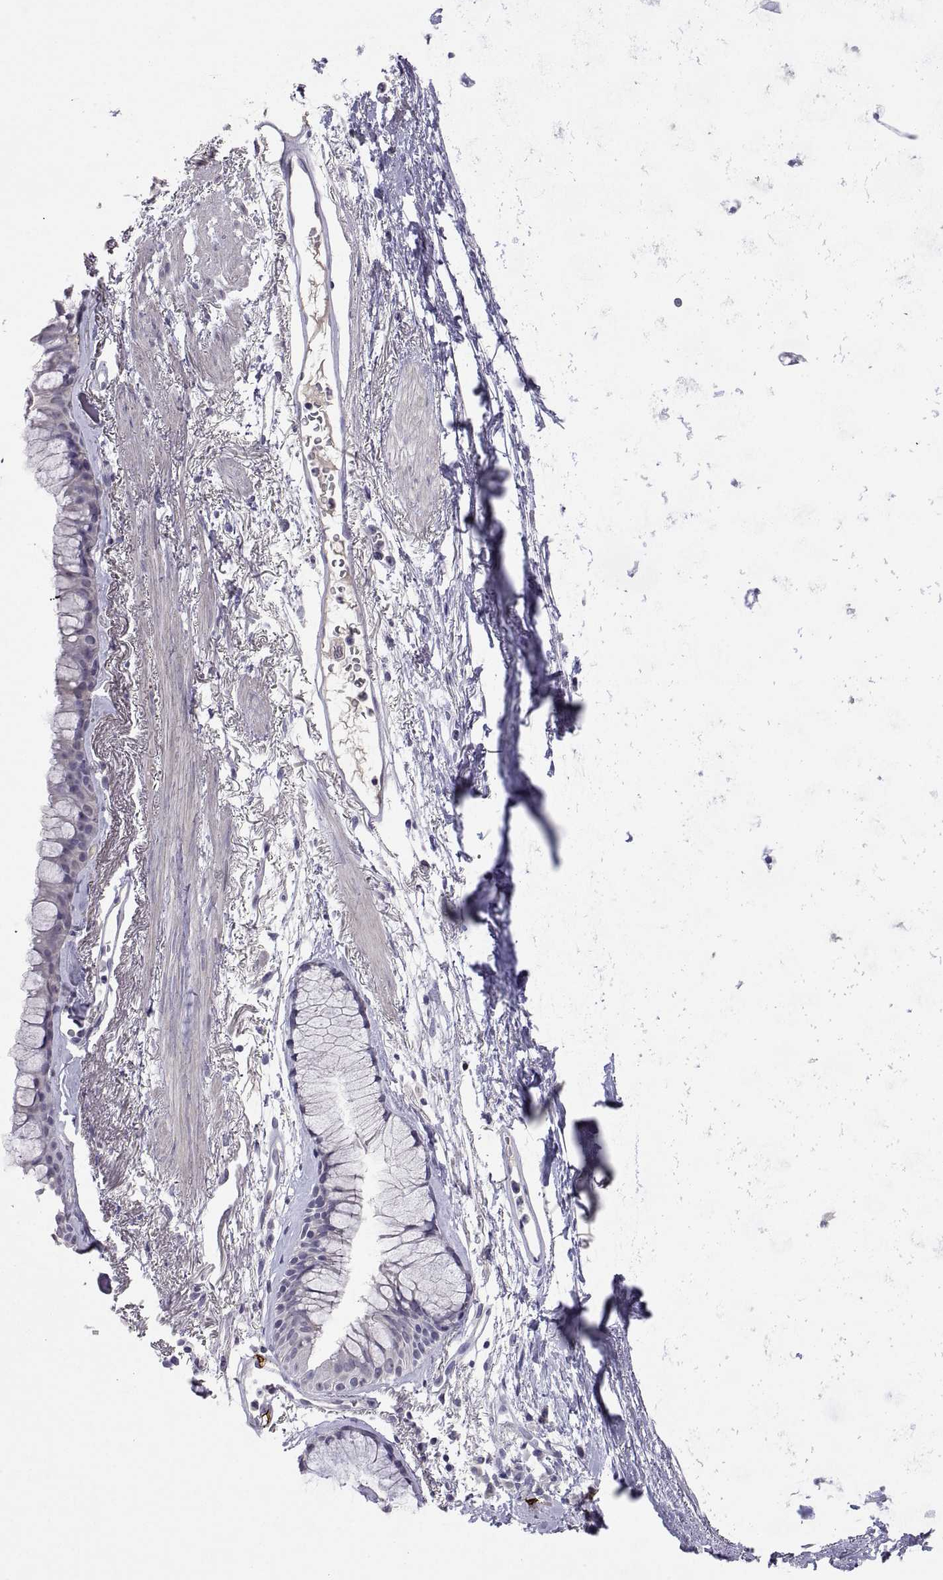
{"staining": {"intensity": "negative", "quantity": "none", "location": "none"}, "tissue": "bronchus", "cell_type": "Respiratory epithelial cells", "image_type": "normal", "snomed": [{"axis": "morphology", "description": "Normal tissue, NOS"}, {"axis": "morphology", "description": "Squamous cell carcinoma, NOS"}, {"axis": "topography", "description": "Cartilage tissue"}, {"axis": "topography", "description": "Bronchus"}], "caption": "This is an immunohistochemistry histopathology image of normal bronchus. There is no staining in respiratory epithelial cells.", "gene": "MS4A1", "patient": {"sex": "male", "age": 72}}